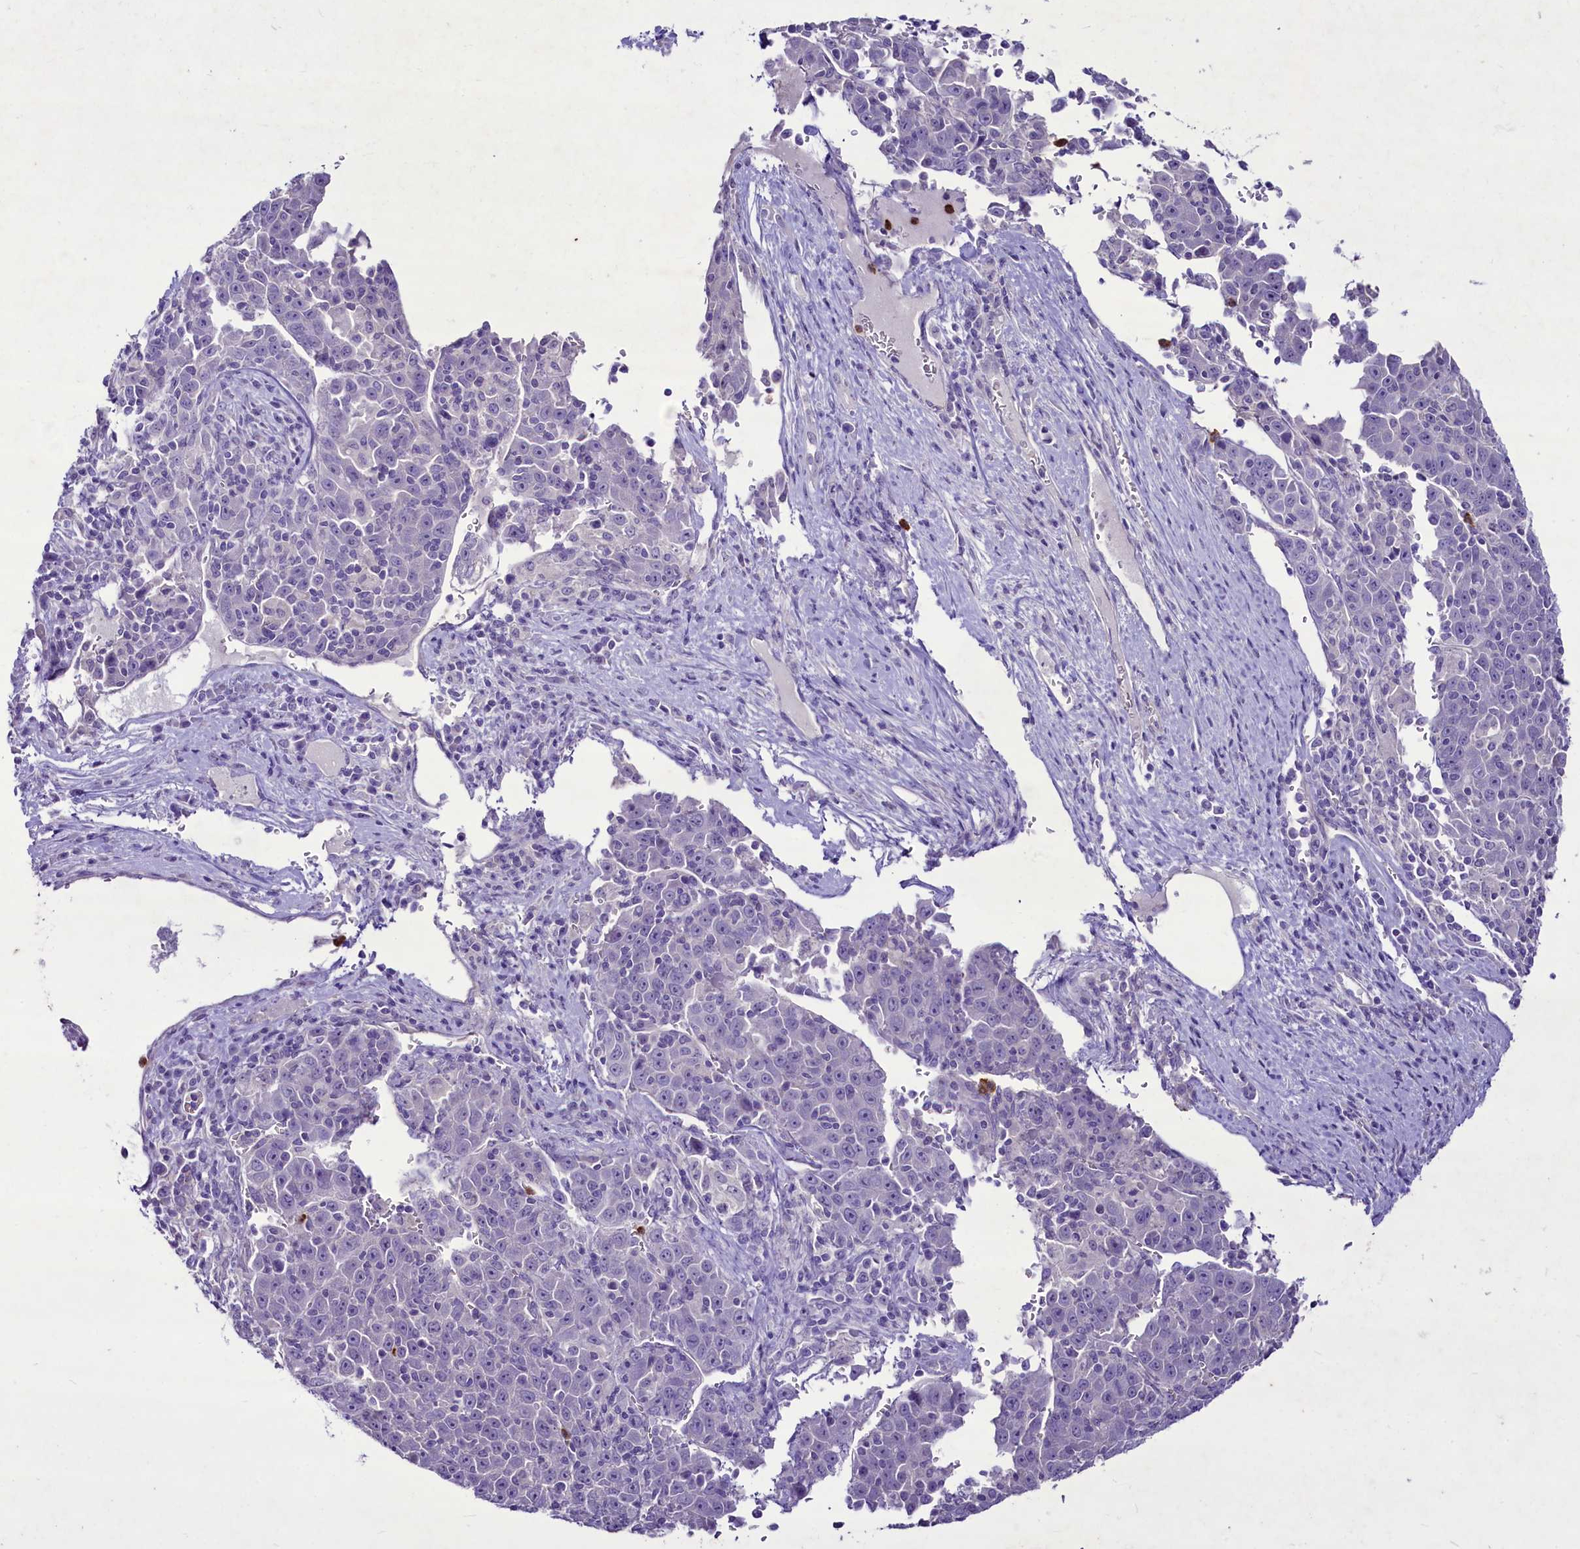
{"staining": {"intensity": "negative", "quantity": "none", "location": "none"}, "tissue": "liver cancer", "cell_type": "Tumor cells", "image_type": "cancer", "snomed": [{"axis": "morphology", "description": "Carcinoma, Hepatocellular, NOS"}, {"axis": "topography", "description": "Liver"}], "caption": "Tumor cells are negative for protein expression in human liver cancer.", "gene": "FAM209B", "patient": {"sex": "female", "age": 53}}